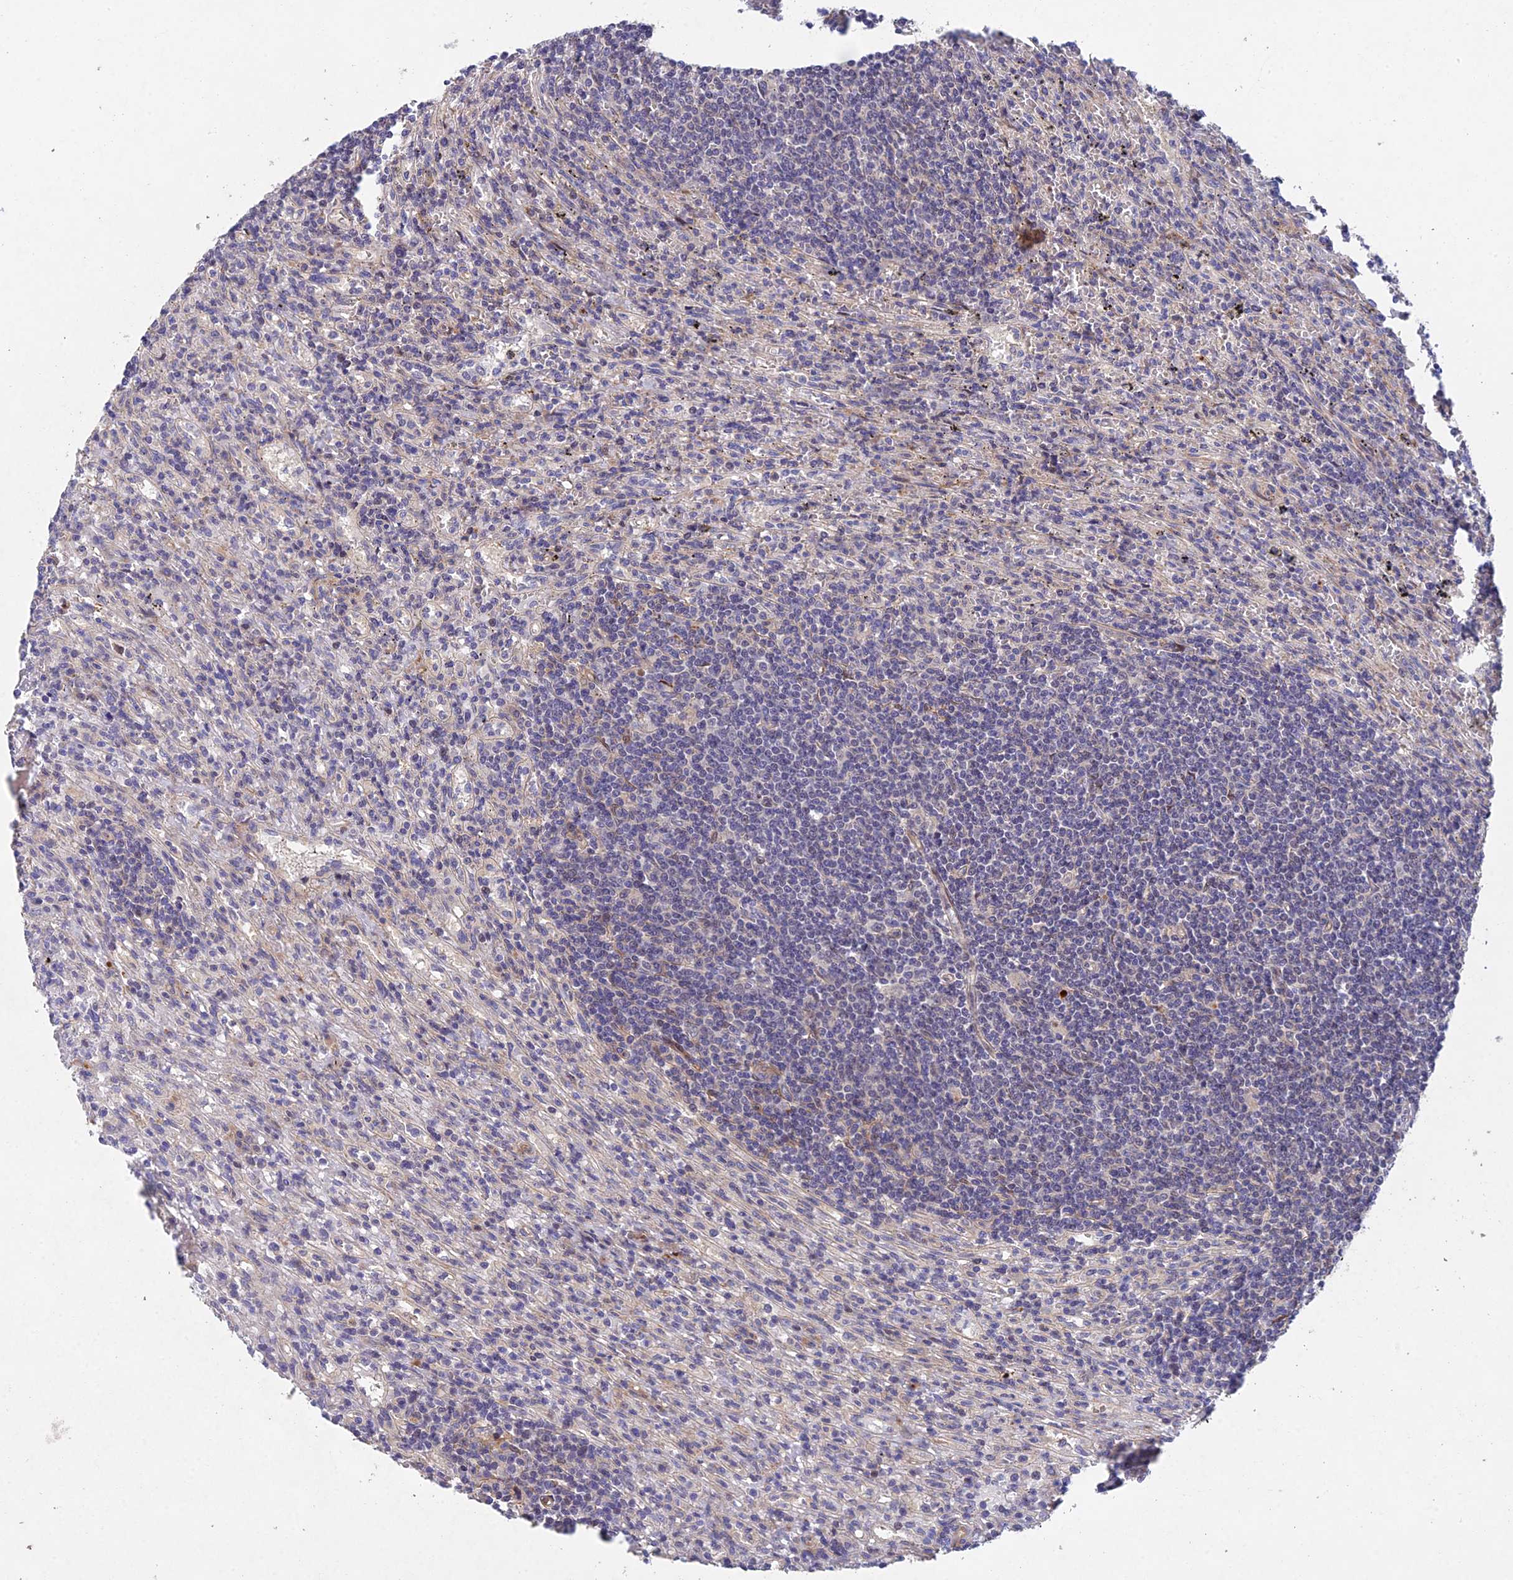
{"staining": {"intensity": "negative", "quantity": "none", "location": "none"}, "tissue": "lymphoma", "cell_type": "Tumor cells", "image_type": "cancer", "snomed": [{"axis": "morphology", "description": "Malignant lymphoma, non-Hodgkin's type, Low grade"}, {"axis": "topography", "description": "Spleen"}], "caption": "Immunohistochemistry of low-grade malignant lymphoma, non-Hodgkin's type exhibits no staining in tumor cells. (Immunohistochemistry, brightfield microscopy, high magnification).", "gene": "NSMCE1", "patient": {"sex": "male", "age": 76}}